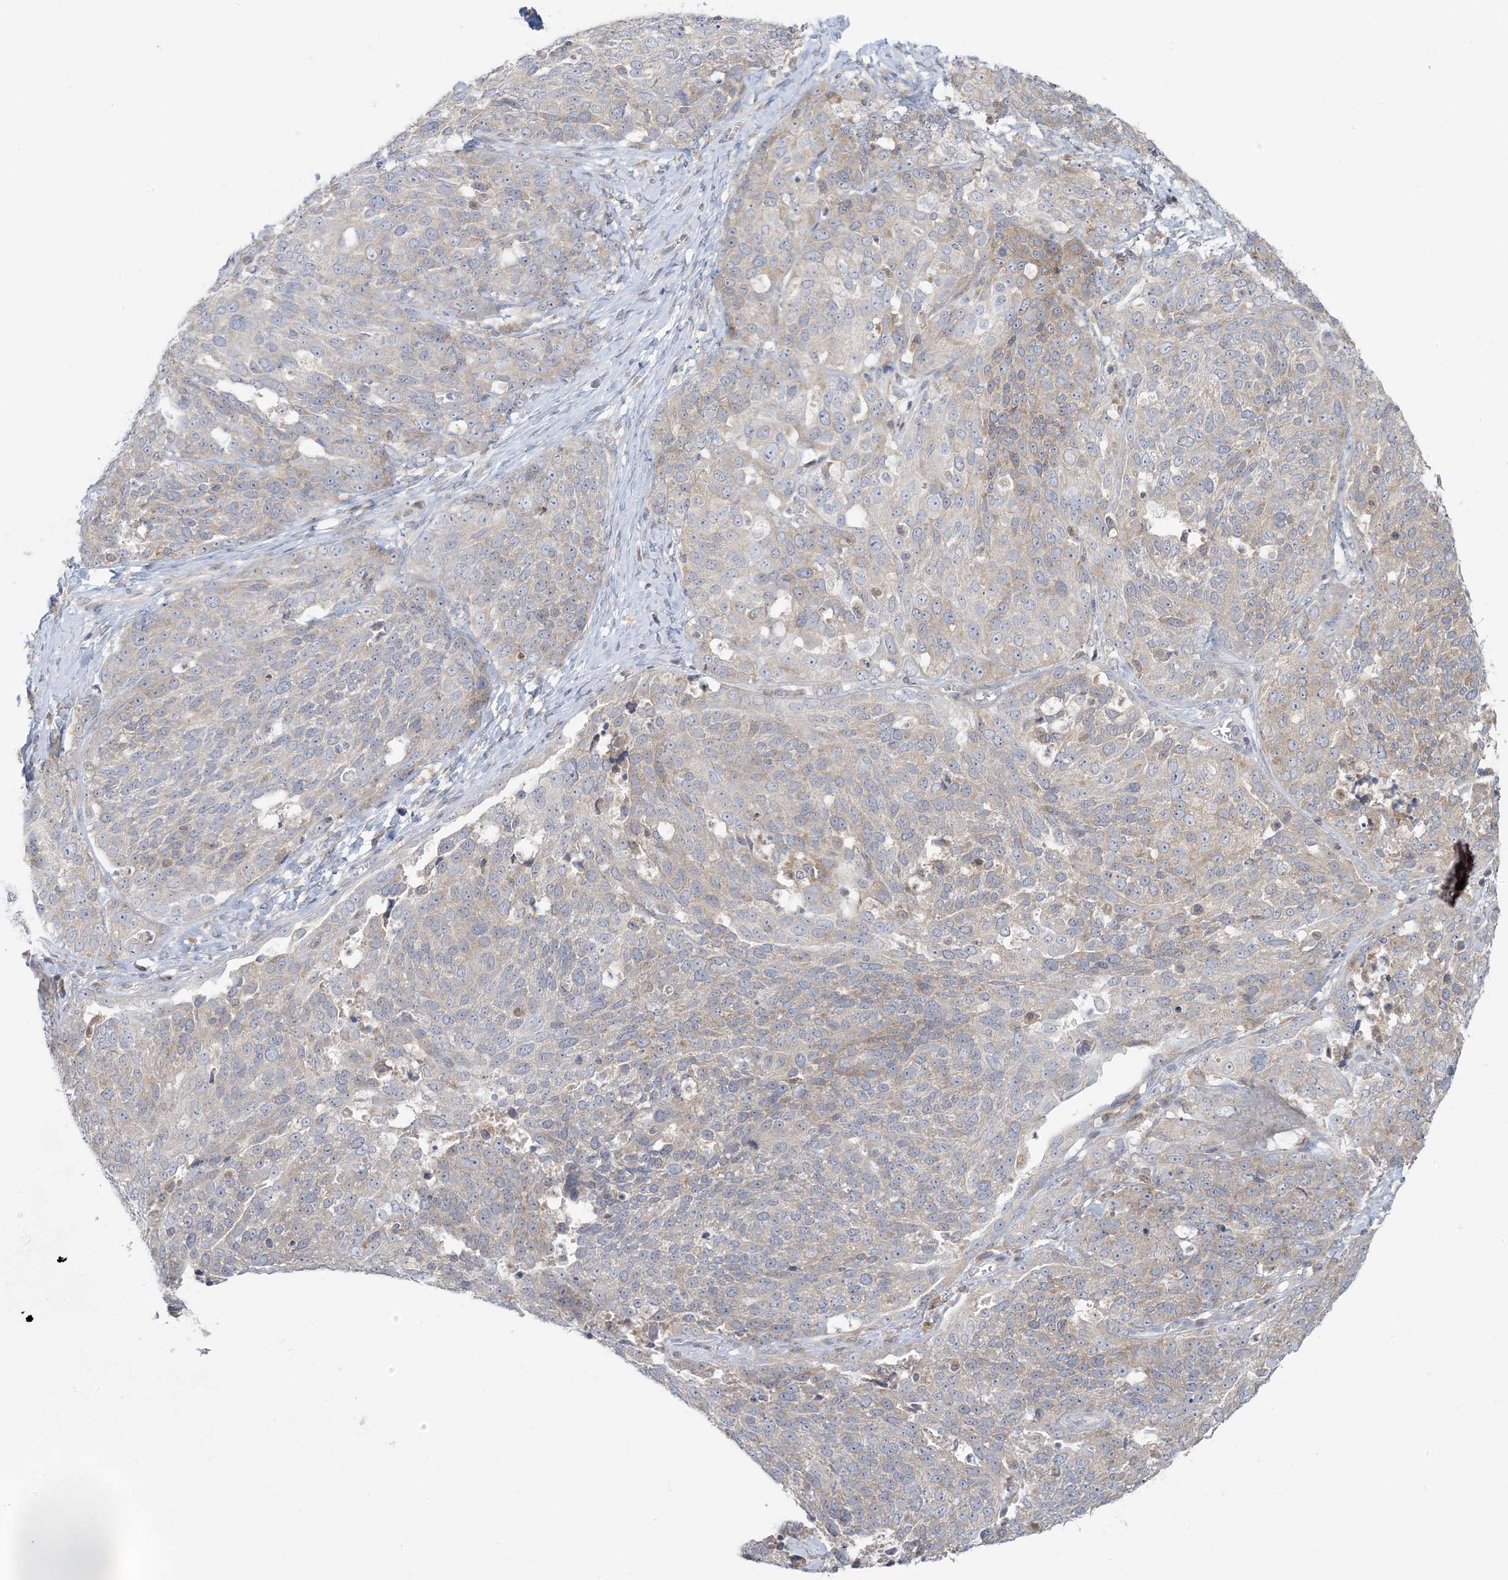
{"staining": {"intensity": "weak", "quantity": "<25%", "location": "cytoplasmic/membranous"}, "tissue": "ovarian cancer", "cell_type": "Tumor cells", "image_type": "cancer", "snomed": [{"axis": "morphology", "description": "Cystadenocarcinoma, serous, NOS"}, {"axis": "topography", "description": "Ovary"}], "caption": "This image is of ovarian serous cystadenocarcinoma stained with IHC to label a protein in brown with the nuclei are counter-stained blue. There is no expression in tumor cells.", "gene": "EEFSEC", "patient": {"sex": "female", "age": 44}}